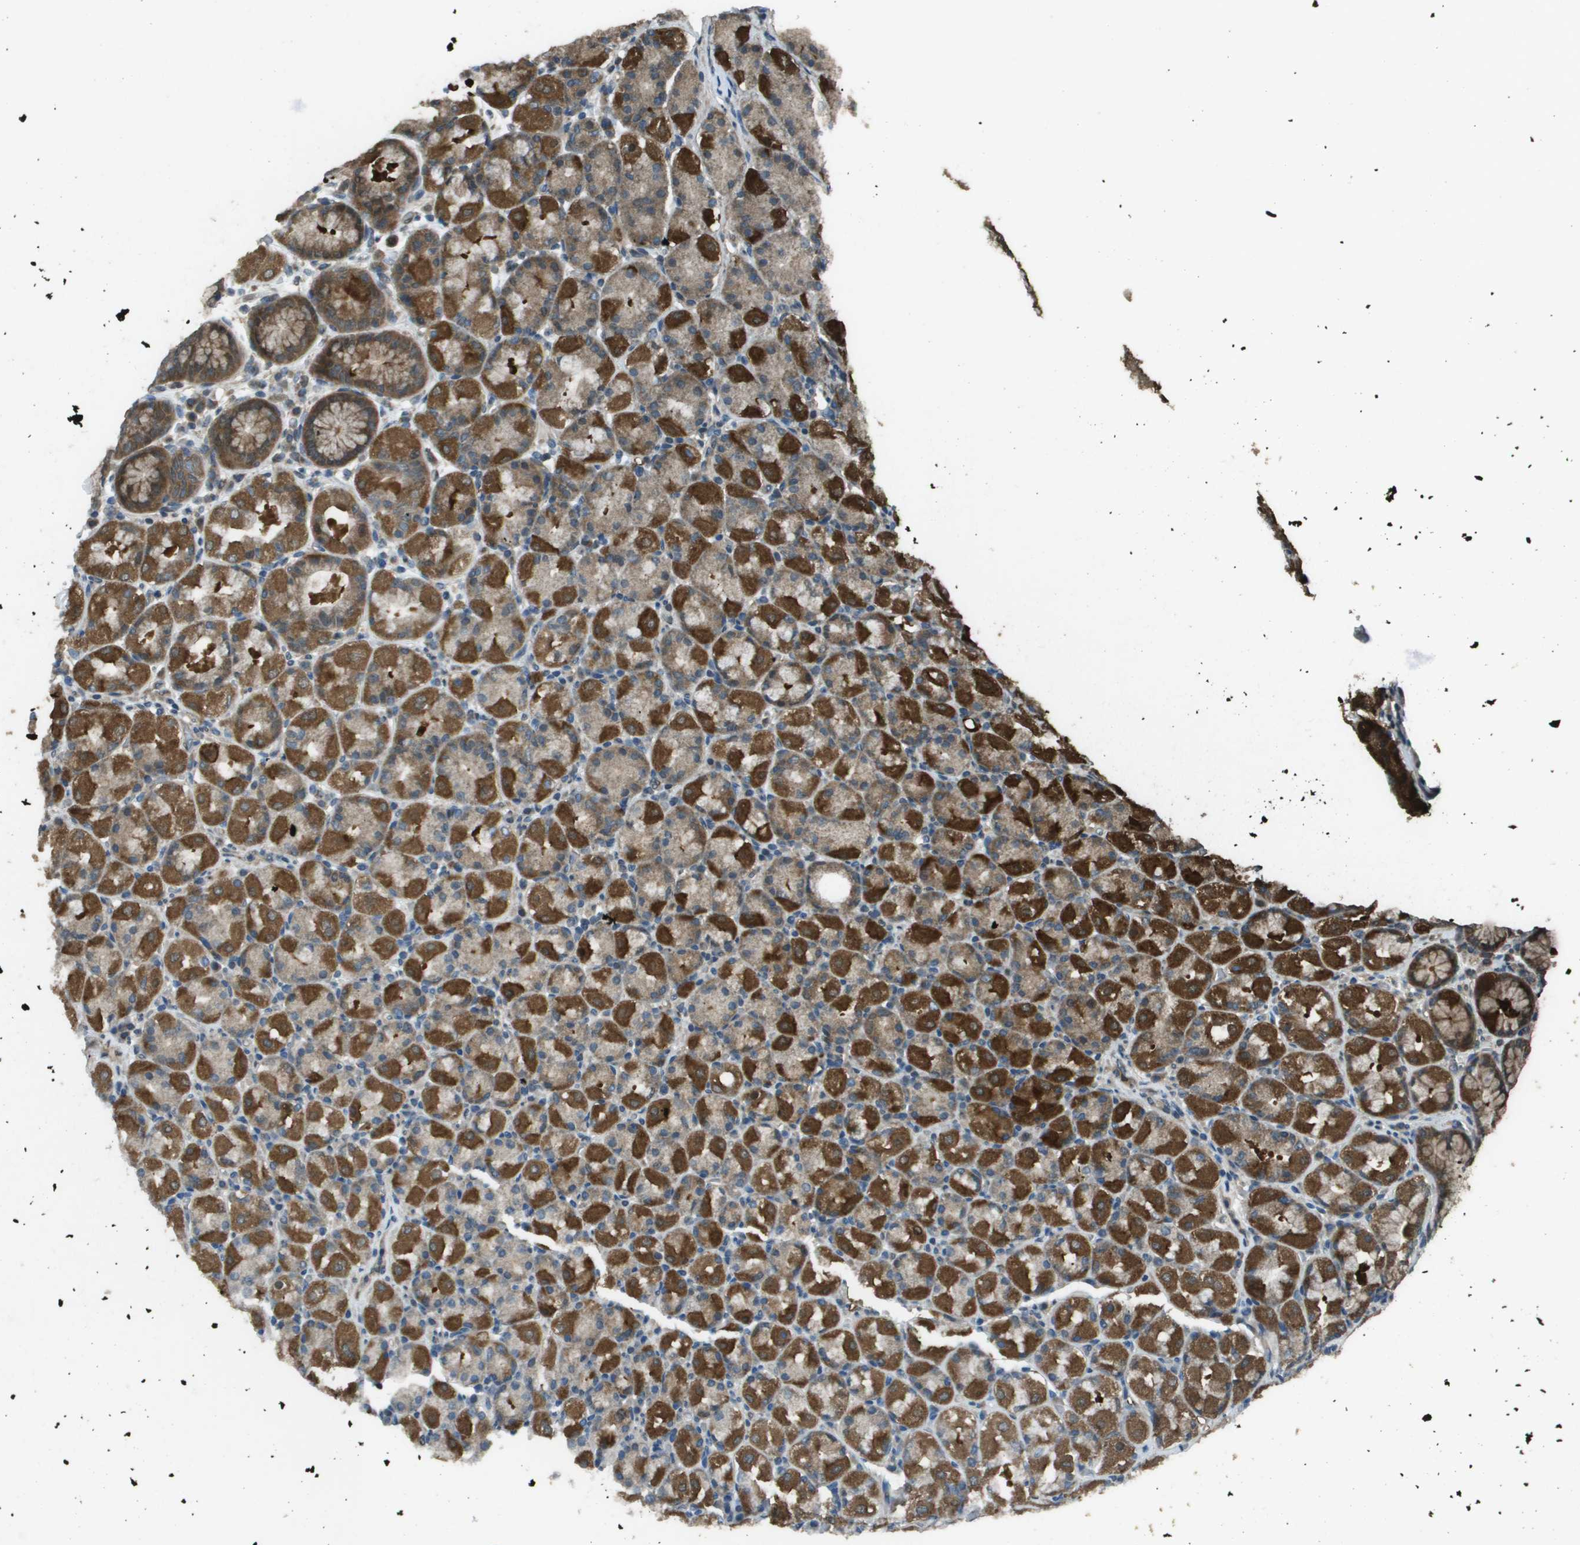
{"staining": {"intensity": "strong", "quantity": ">75%", "location": "cytoplasmic/membranous"}, "tissue": "stomach", "cell_type": "Glandular cells", "image_type": "normal", "snomed": [{"axis": "morphology", "description": "Normal tissue, NOS"}, {"axis": "topography", "description": "Stomach, upper"}], "caption": "Immunohistochemistry histopathology image of unremarkable stomach: stomach stained using immunohistochemistry (IHC) shows high levels of strong protein expression localized specifically in the cytoplasmic/membranous of glandular cells, appearing as a cytoplasmic/membranous brown color.", "gene": "FIG4", "patient": {"sex": "male", "age": 68}}